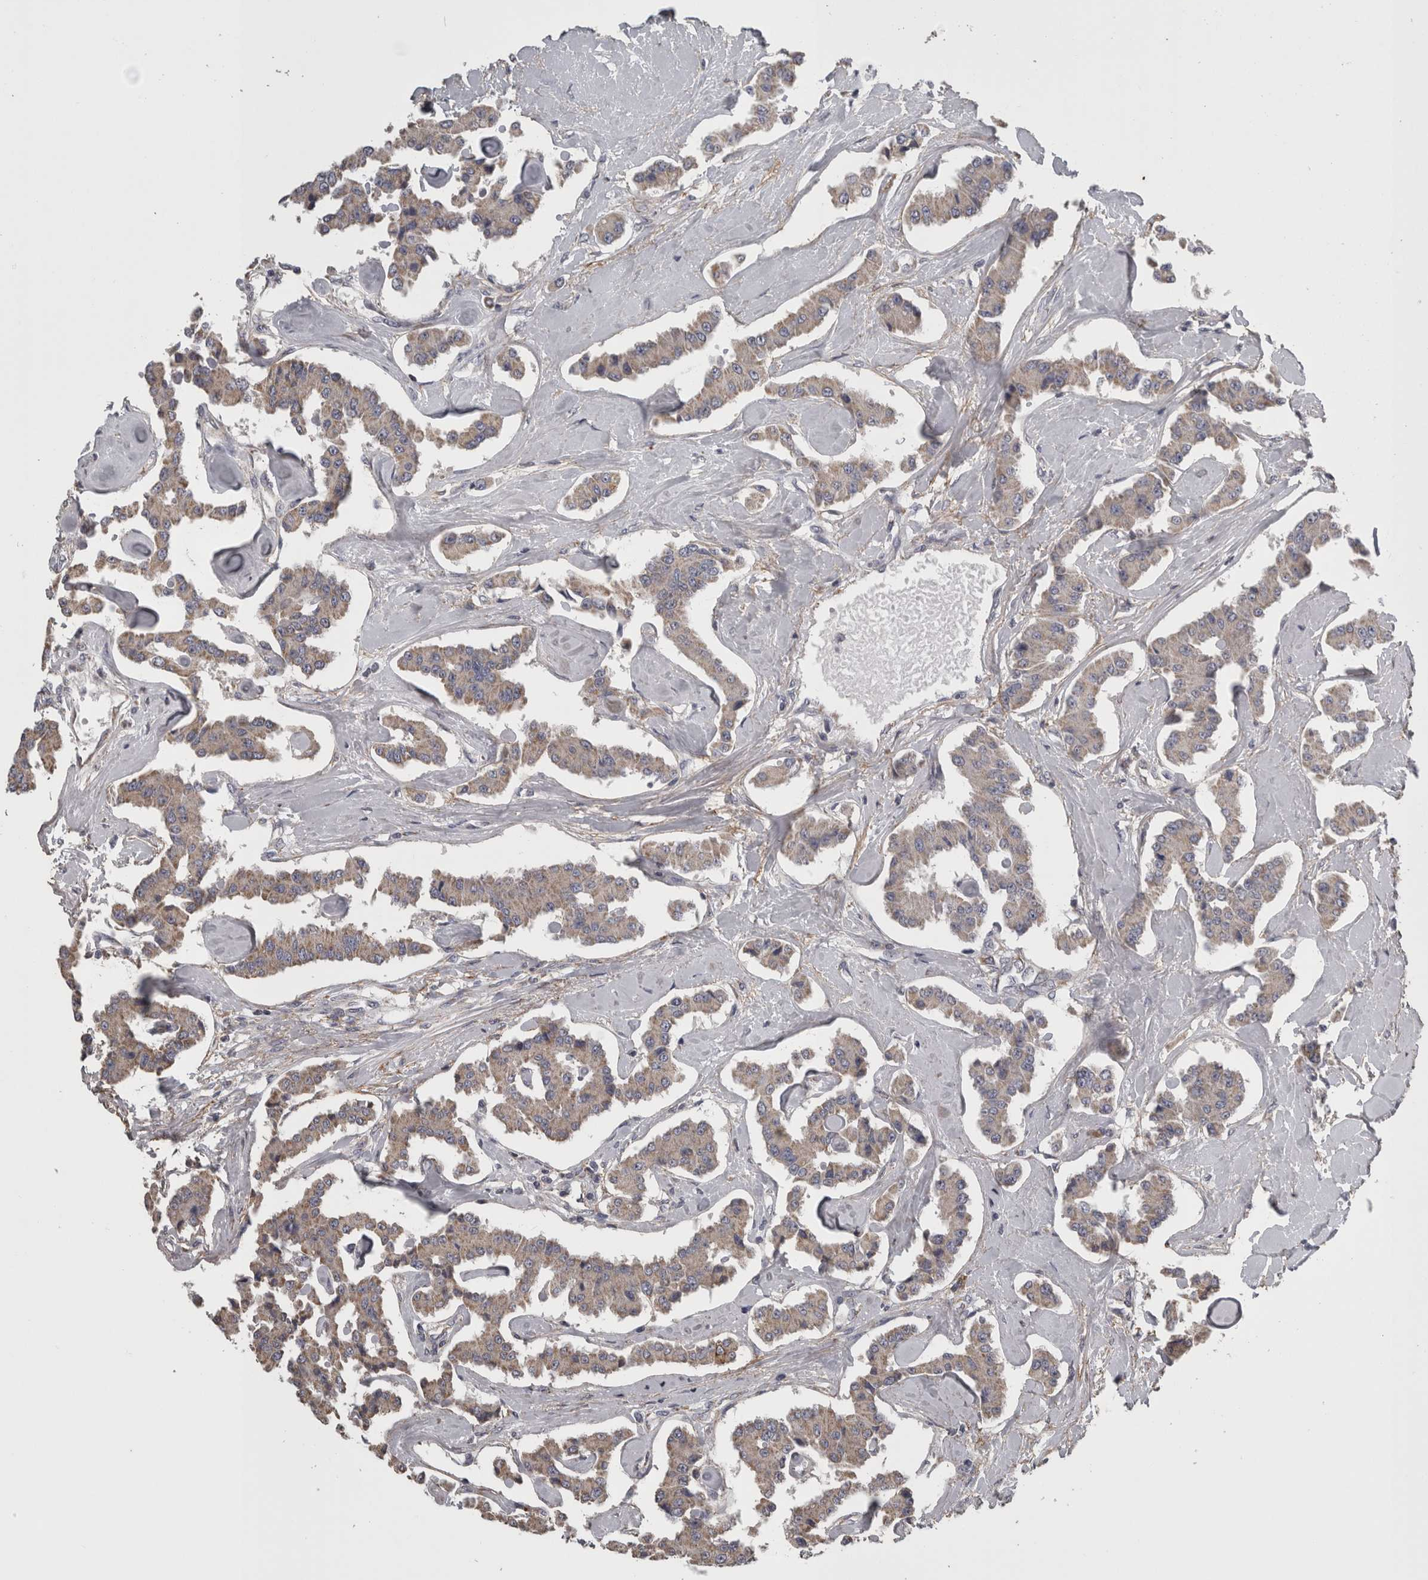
{"staining": {"intensity": "weak", "quantity": ">75%", "location": "cytoplasmic/membranous"}, "tissue": "carcinoid", "cell_type": "Tumor cells", "image_type": "cancer", "snomed": [{"axis": "morphology", "description": "Carcinoid, malignant, NOS"}, {"axis": "topography", "description": "Pancreas"}], "caption": "Immunohistochemistry (IHC) (DAB) staining of human carcinoid (malignant) exhibits weak cytoplasmic/membranous protein positivity in about >75% of tumor cells.", "gene": "FRK", "patient": {"sex": "male", "age": 41}}